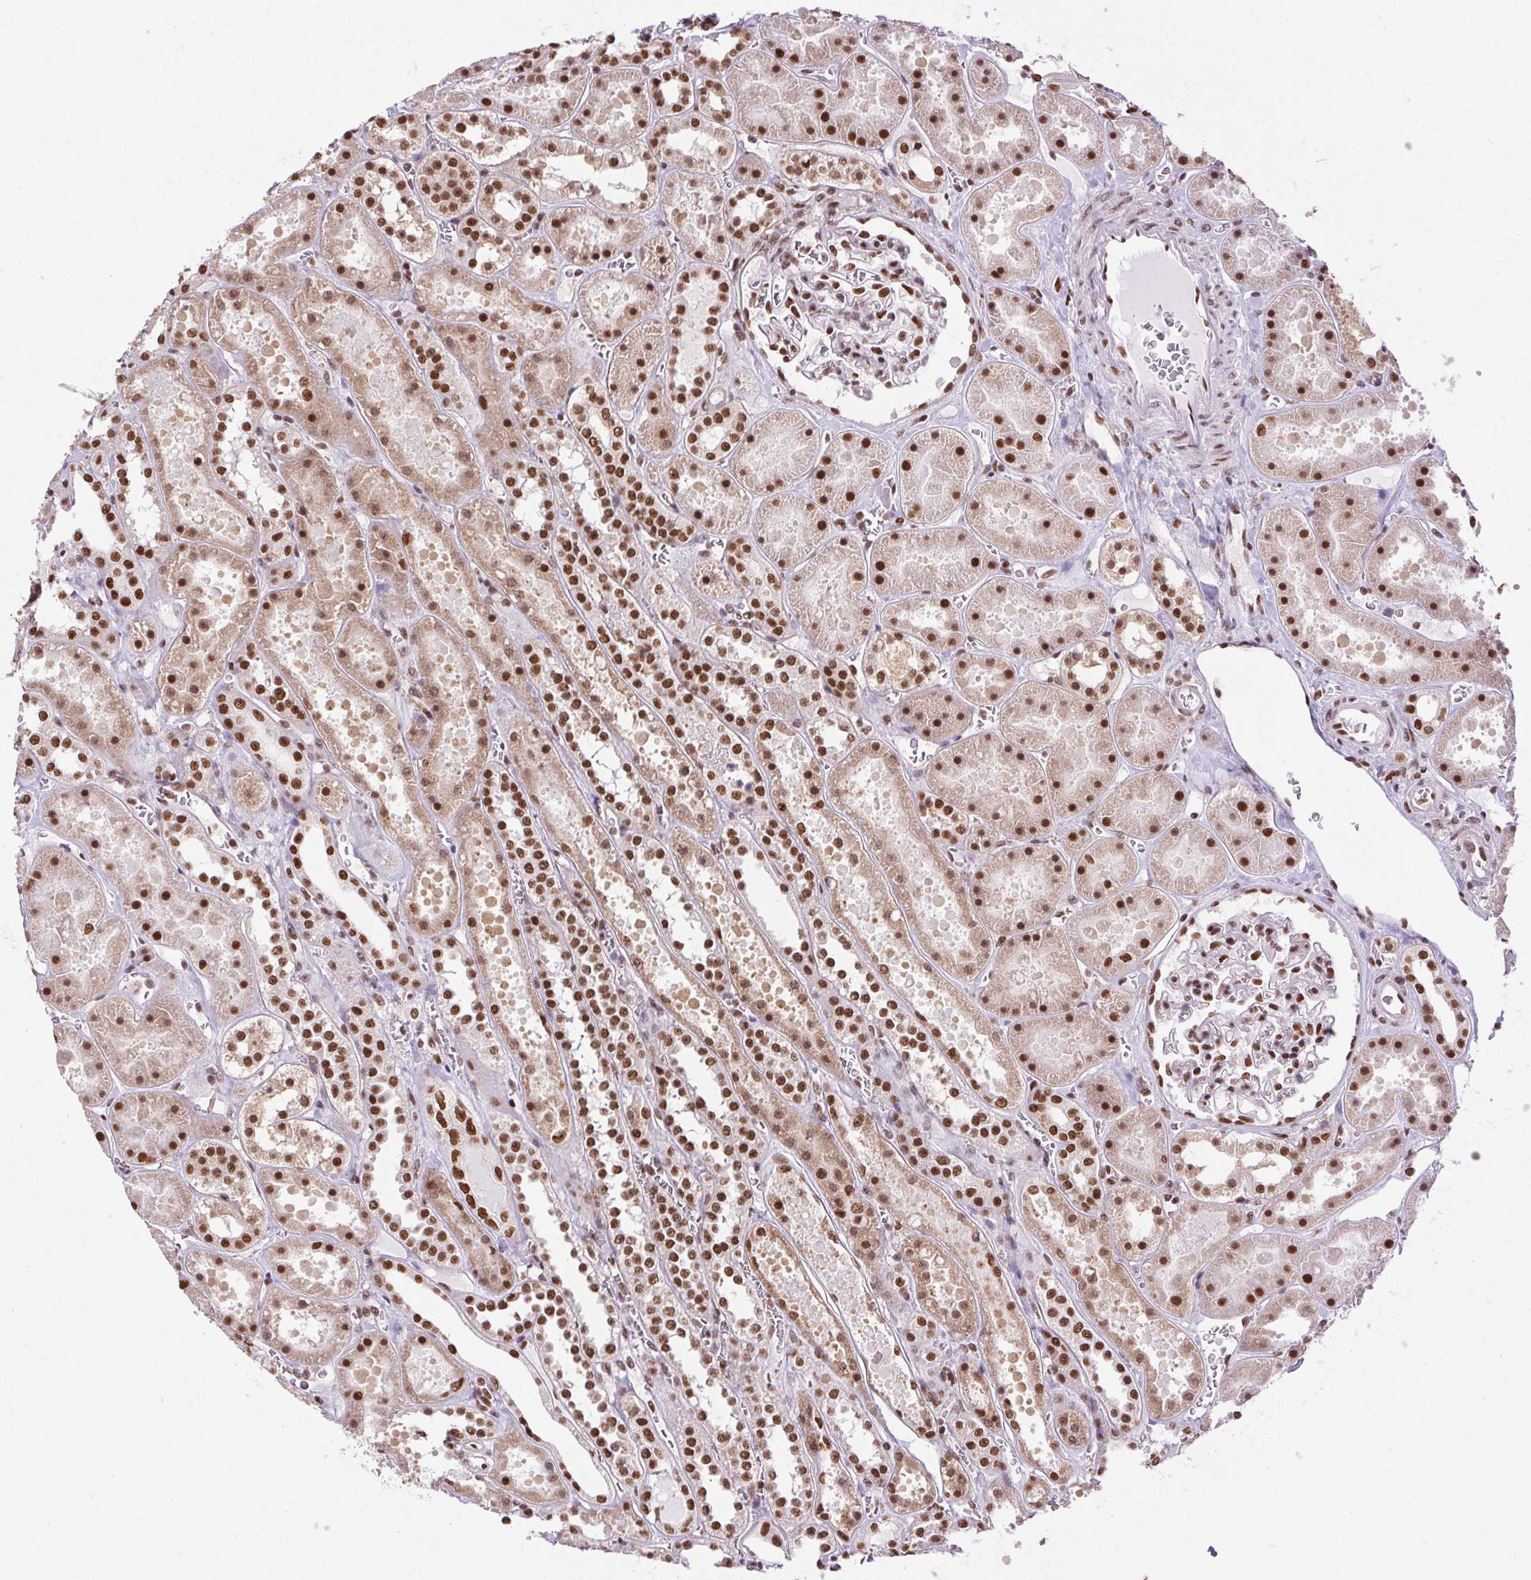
{"staining": {"intensity": "moderate", "quantity": ">75%", "location": "nuclear"}, "tissue": "kidney", "cell_type": "Cells in glomeruli", "image_type": "normal", "snomed": [{"axis": "morphology", "description": "Normal tissue, NOS"}, {"axis": "topography", "description": "Kidney"}], "caption": "This image displays immunohistochemistry (IHC) staining of benign kidney, with medium moderate nuclear expression in approximately >75% of cells in glomeruli.", "gene": "ZNF207", "patient": {"sex": "female", "age": 41}}